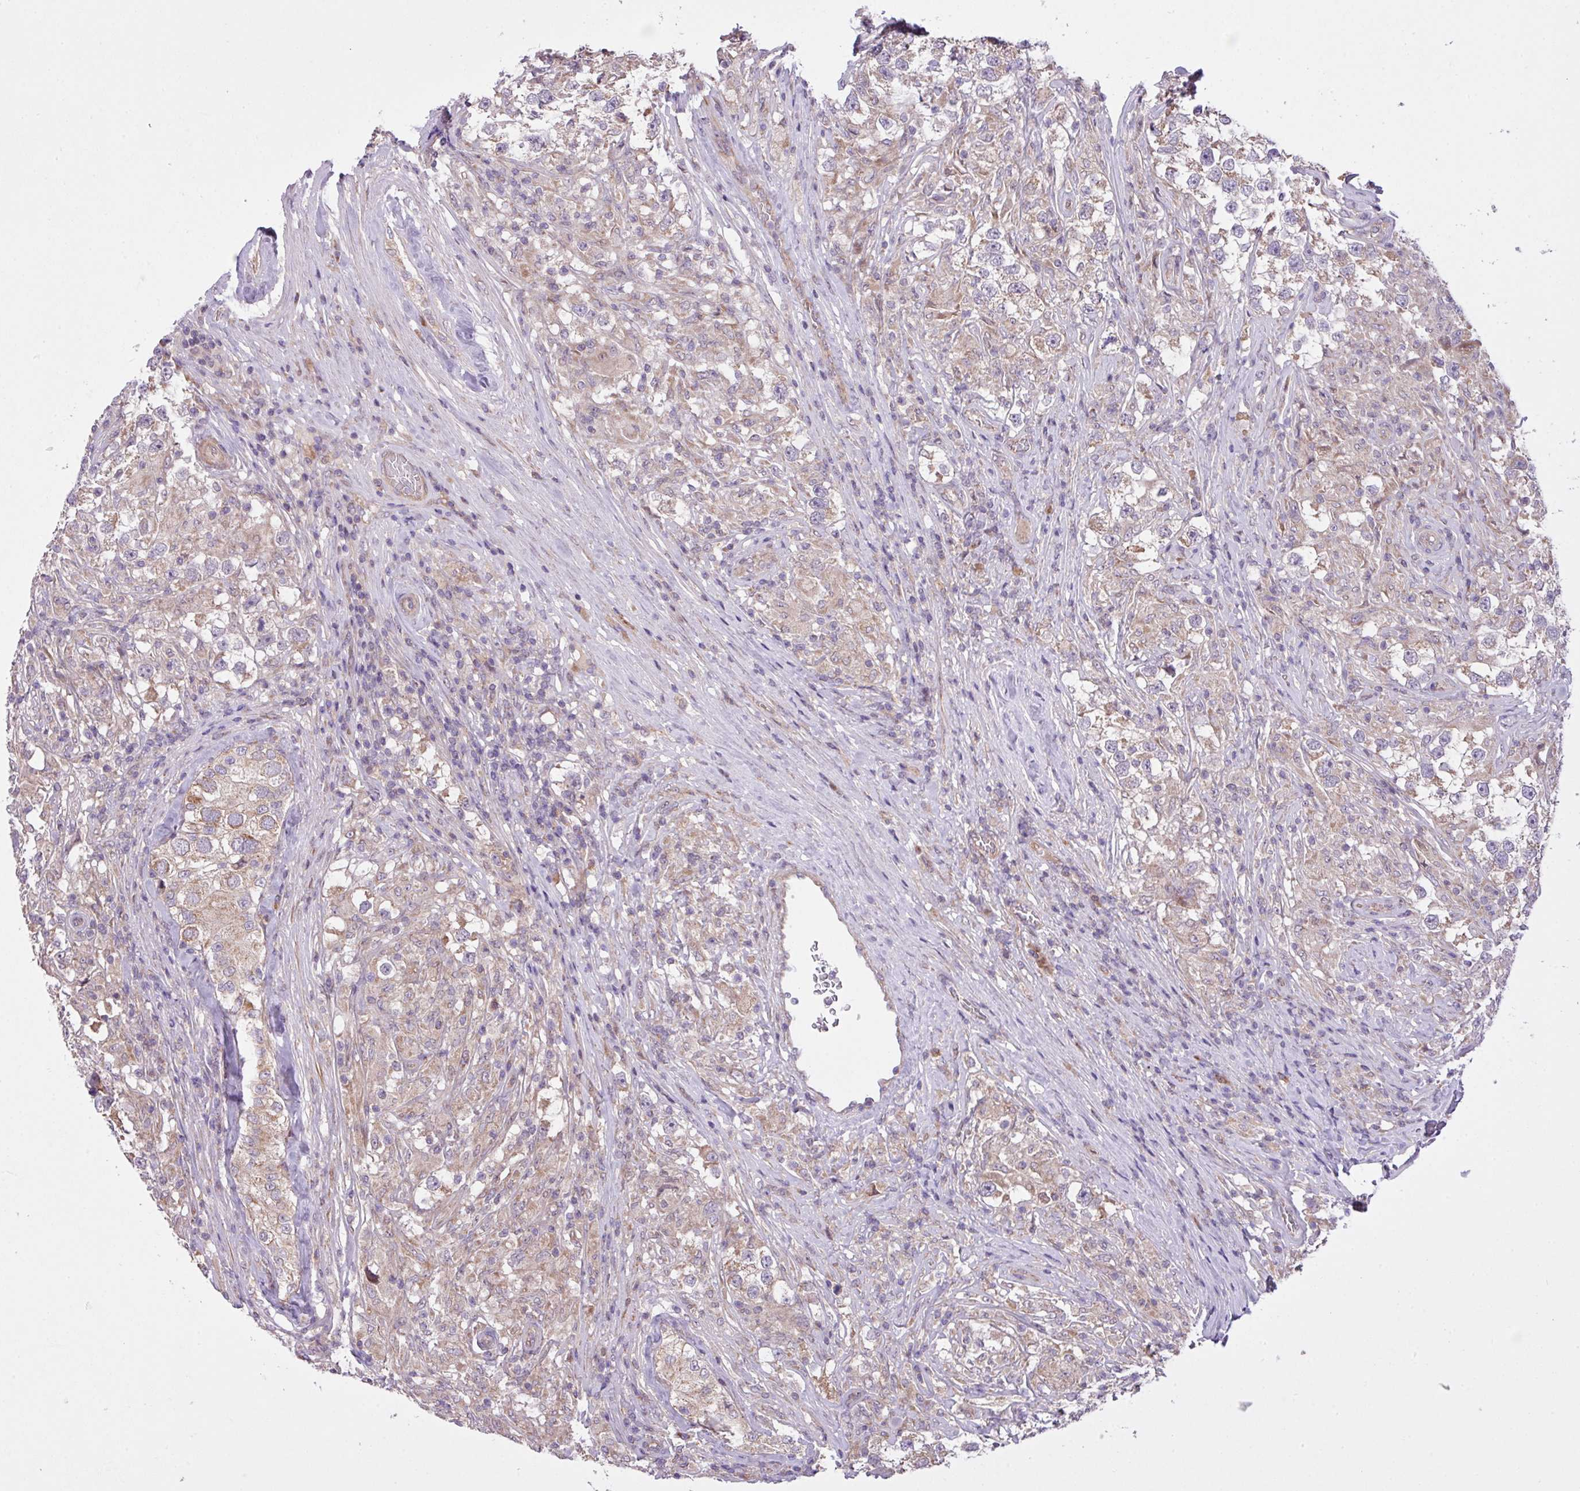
{"staining": {"intensity": "weak", "quantity": "25%-75%", "location": "cytoplasmic/membranous"}, "tissue": "testis cancer", "cell_type": "Tumor cells", "image_type": "cancer", "snomed": [{"axis": "morphology", "description": "Seminoma, NOS"}, {"axis": "topography", "description": "Testis"}], "caption": "Immunohistochemical staining of testis cancer reveals weak cytoplasmic/membranous protein positivity in about 25%-75% of tumor cells.", "gene": "TIMM10B", "patient": {"sex": "male", "age": 46}}